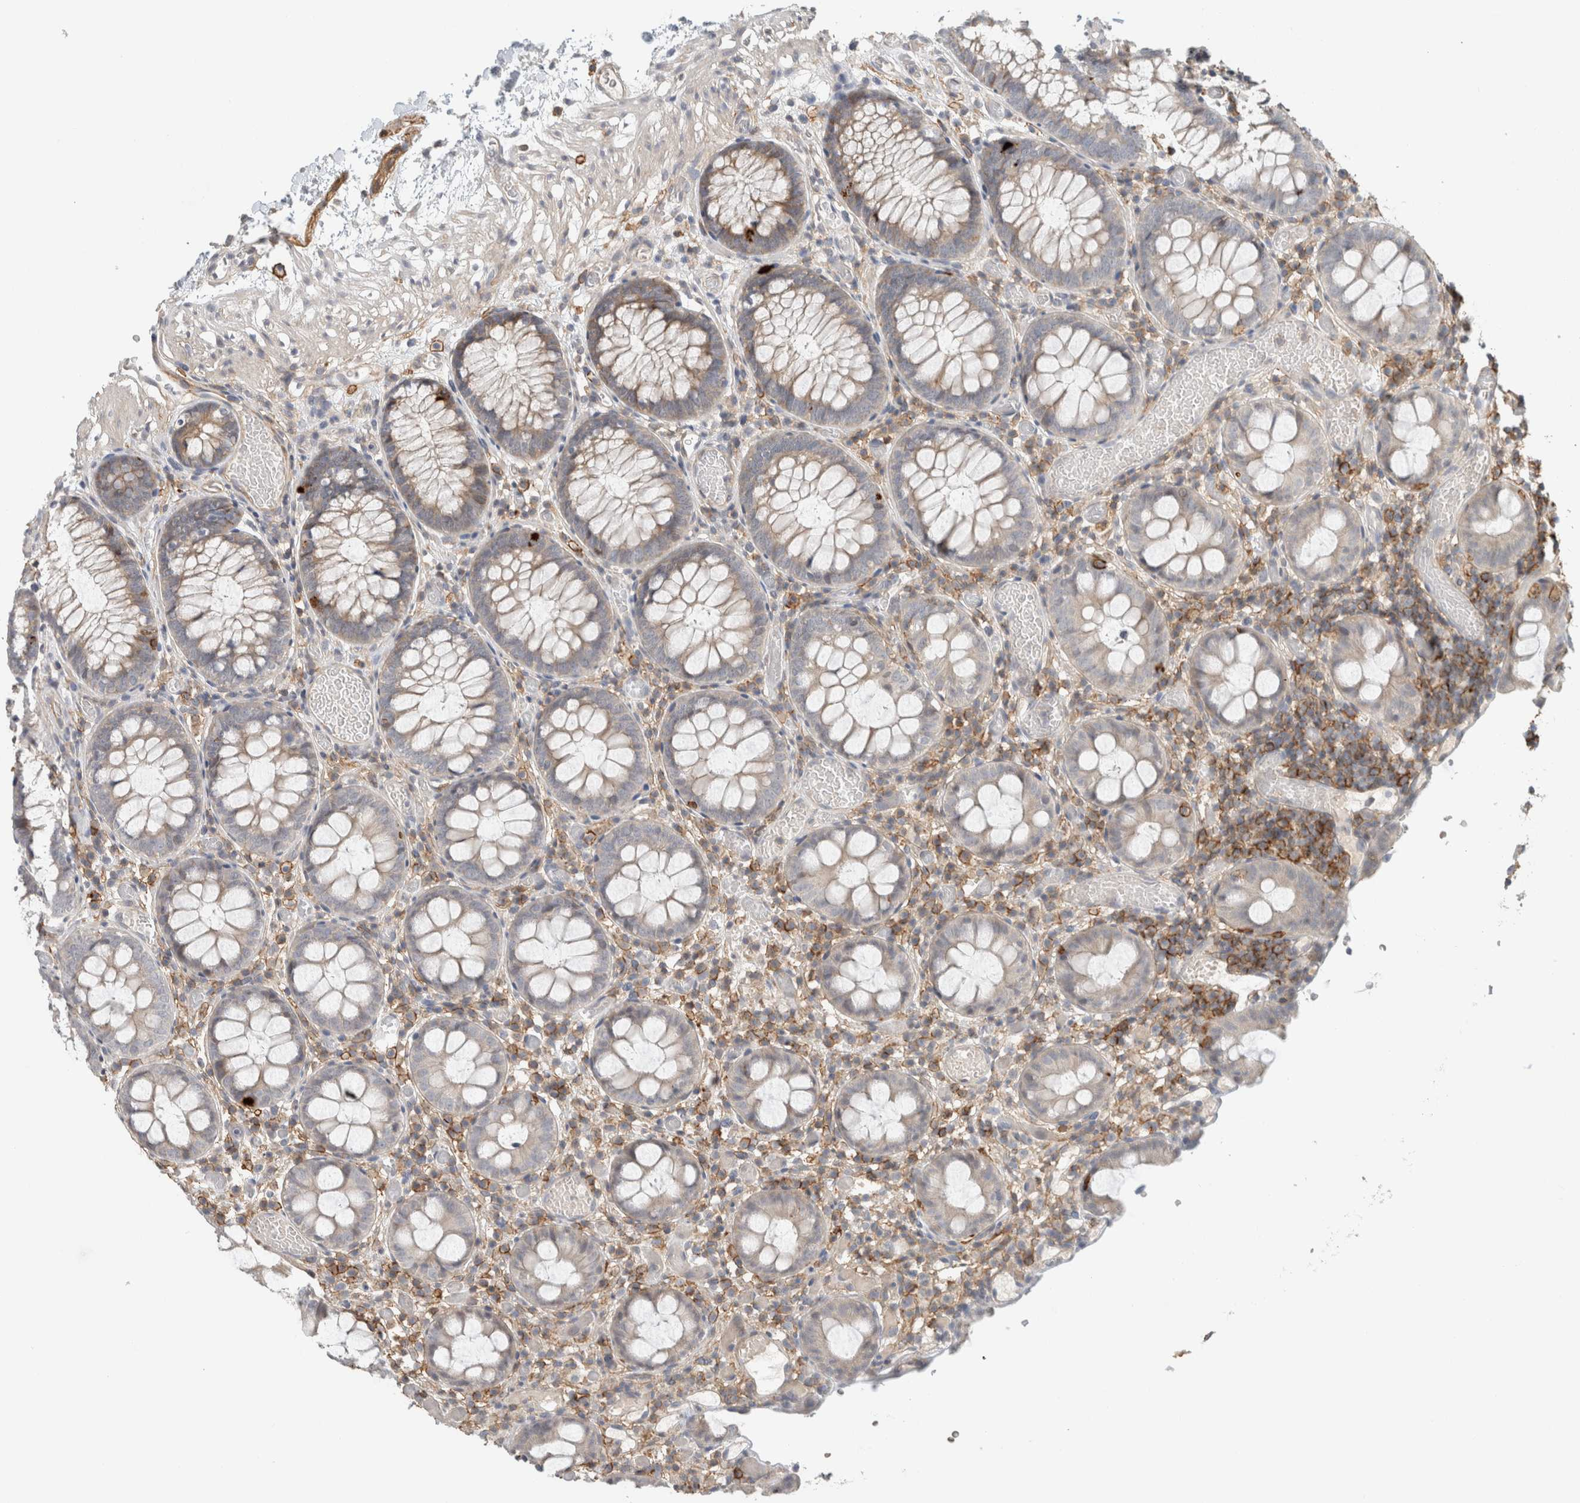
{"staining": {"intensity": "weak", "quantity": ">75%", "location": "cytoplasmic/membranous"}, "tissue": "colon", "cell_type": "Endothelial cells", "image_type": "normal", "snomed": [{"axis": "morphology", "description": "Normal tissue, NOS"}, {"axis": "topography", "description": "Colon"}], "caption": "IHC image of benign colon stained for a protein (brown), which reveals low levels of weak cytoplasmic/membranous expression in approximately >75% of endothelial cells.", "gene": "ERCC6L2", "patient": {"sex": "male", "age": 14}}